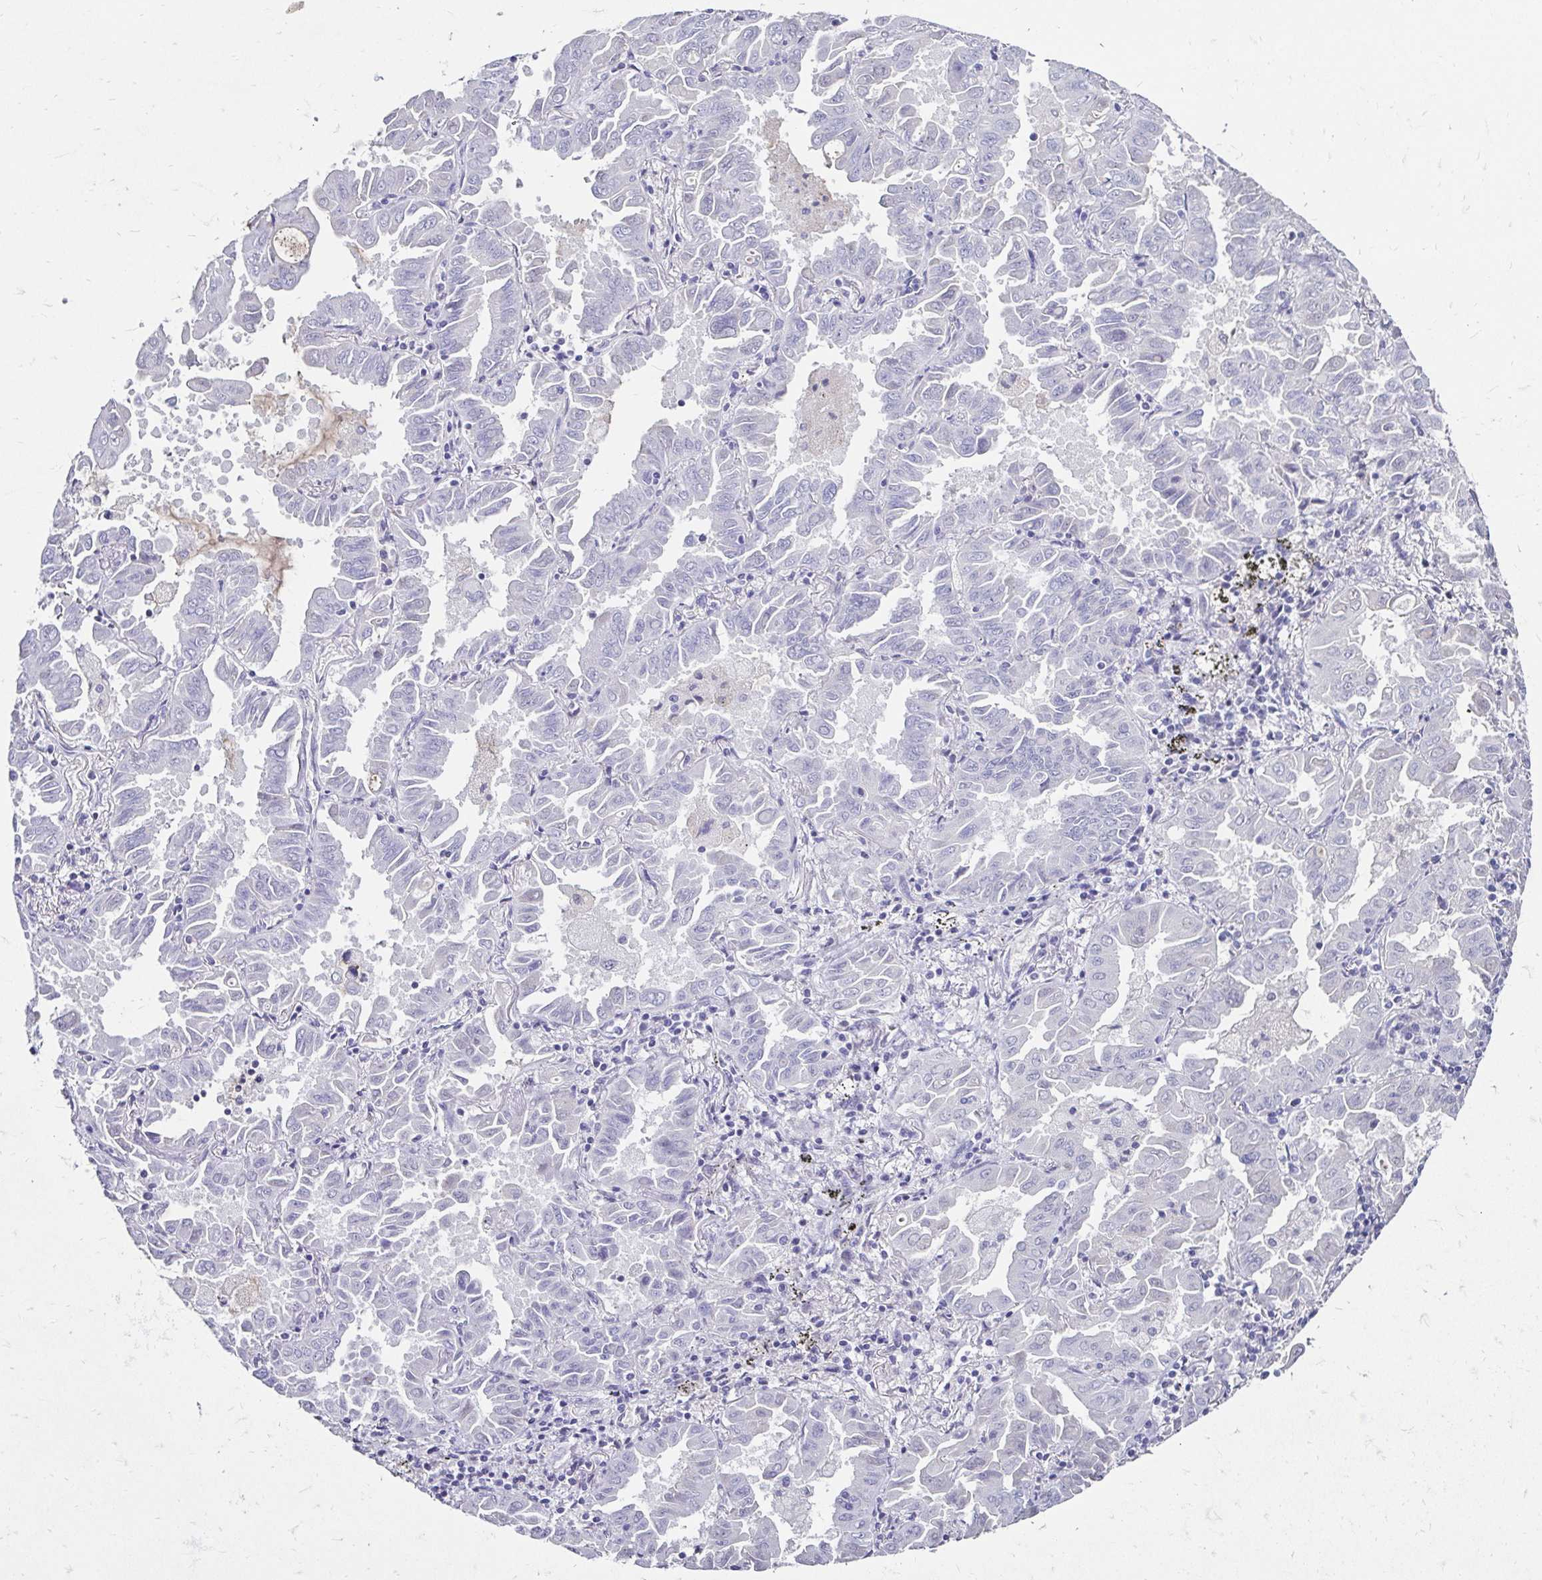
{"staining": {"intensity": "negative", "quantity": "none", "location": "none"}, "tissue": "lung cancer", "cell_type": "Tumor cells", "image_type": "cancer", "snomed": [{"axis": "morphology", "description": "Adenocarcinoma, NOS"}, {"axis": "topography", "description": "Lung"}], "caption": "IHC micrograph of neoplastic tissue: human lung cancer stained with DAB (3,3'-diaminobenzidine) exhibits no significant protein expression in tumor cells. The staining was performed using DAB (3,3'-diaminobenzidine) to visualize the protein expression in brown, while the nuclei were stained in blue with hematoxylin (Magnification: 20x).", "gene": "SCG3", "patient": {"sex": "male", "age": 64}}